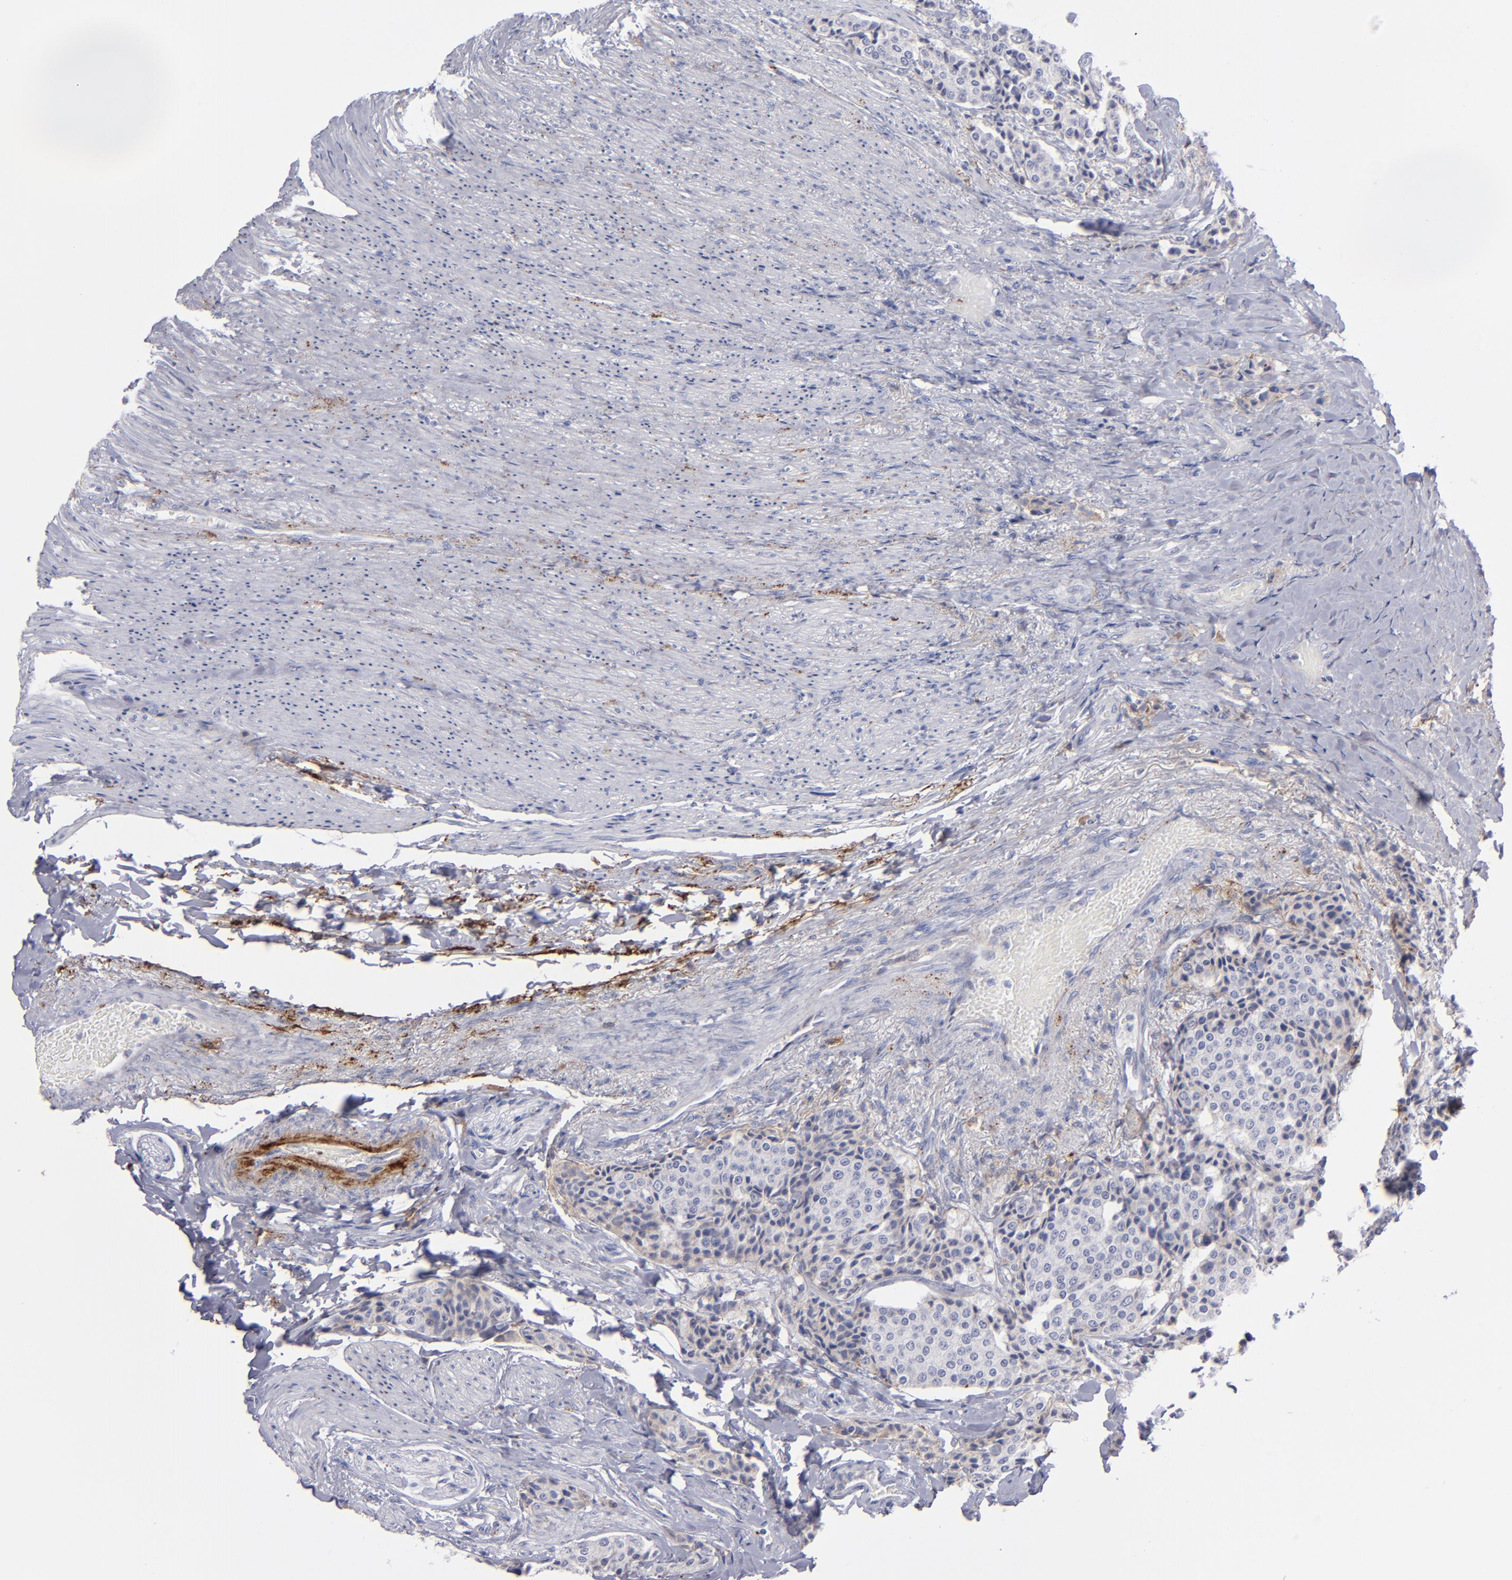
{"staining": {"intensity": "weak", "quantity": "<25%", "location": "cytoplasmic/membranous"}, "tissue": "carcinoid", "cell_type": "Tumor cells", "image_type": "cancer", "snomed": [{"axis": "morphology", "description": "Carcinoid, malignant, NOS"}, {"axis": "topography", "description": "Colon"}], "caption": "A high-resolution micrograph shows IHC staining of carcinoid, which reveals no significant staining in tumor cells.", "gene": "MFGE8", "patient": {"sex": "female", "age": 61}}